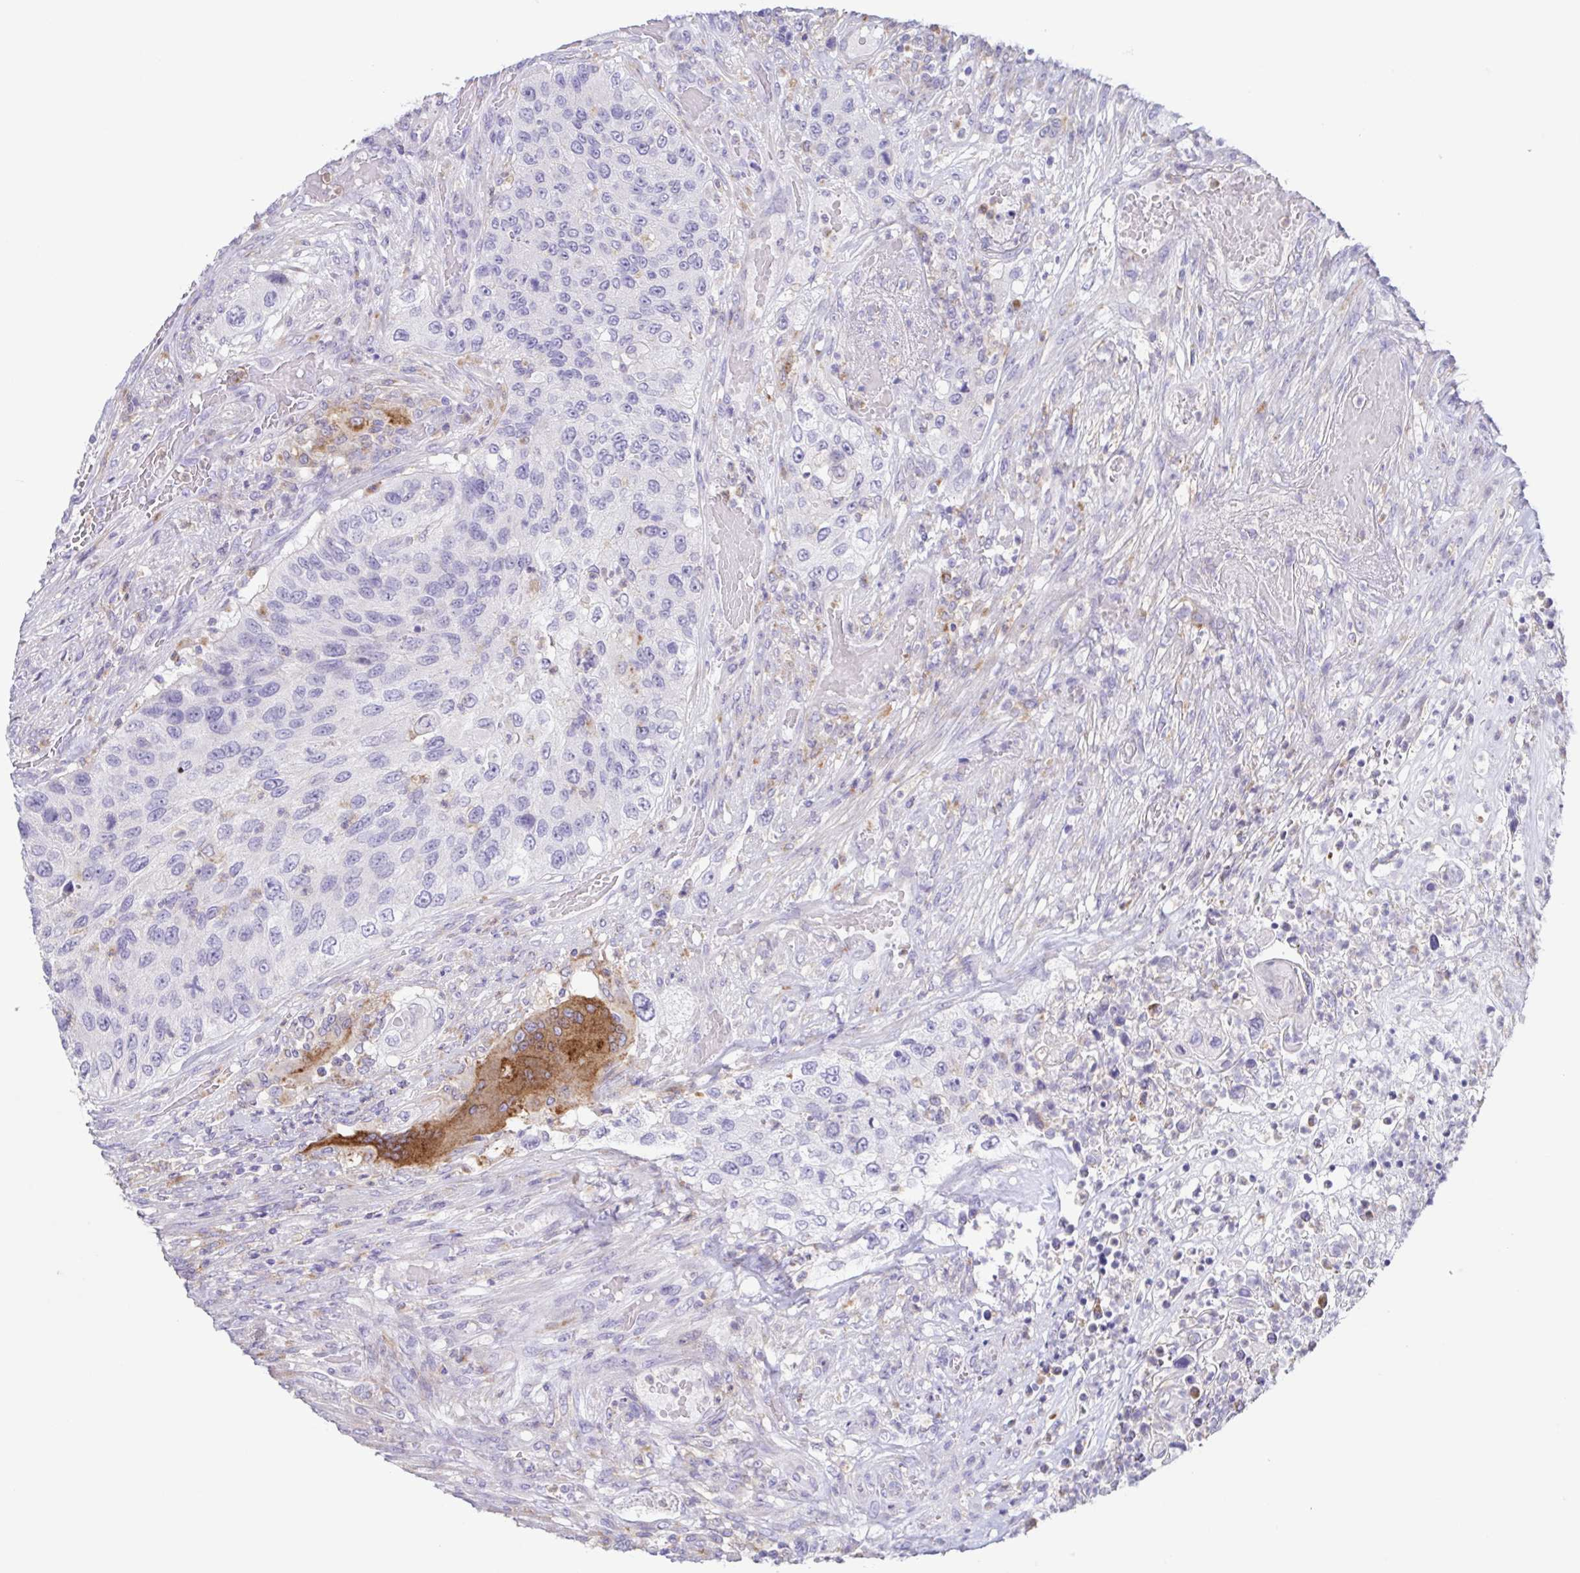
{"staining": {"intensity": "negative", "quantity": "none", "location": "none"}, "tissue": "urothelial cancer", "cell_type": "Tumor cells", "image_type": "cancer", "snomed": [{"axis": "morphology", "description": "Urothelial carcinoma, High grade"}, {"axis": "topography", "description": "Urinary bladder"}], "caption": "Immunohistochemistry photomicrograph of human urothelial carcinoma (high-grade) stained for a protein (brown), which demonstrates no staining in tumor cells.", "gene": "ATP6V1G2", "patient": {"sex": "female", "age": 60}}